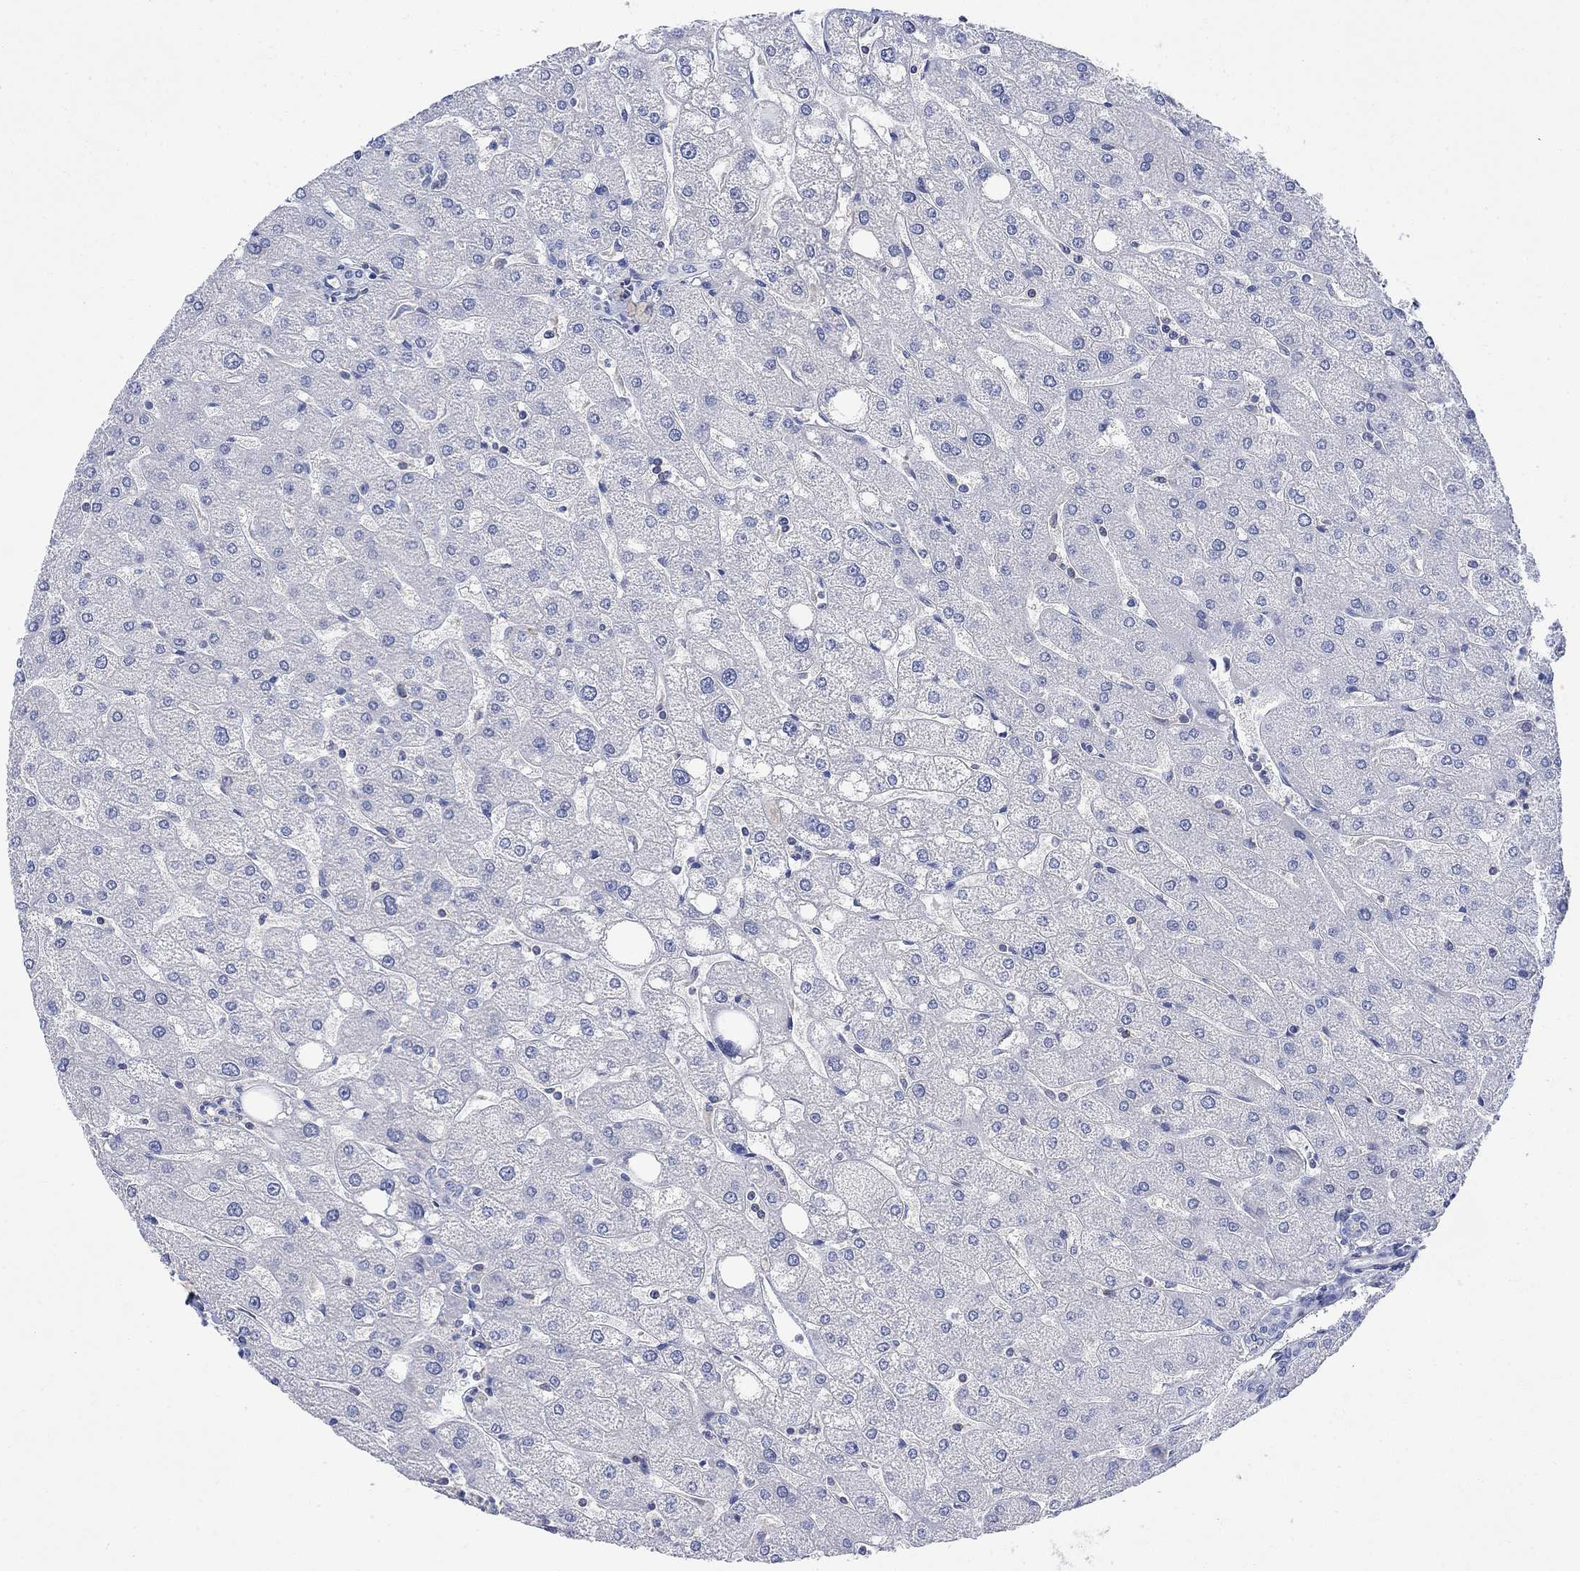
{"staining": {"intensity": "negative", "quantity": "none", "location": "none"}, "tissue": "liver", "cell_type": "Cholangiocytes", "image_type": "normal", "snomed": [{"axis": "morphology", "description": "Normal tissue, NOS"}, {"axis": "topography", "description": "Liver"}], "caption": "An image of liver stained for a protein exhibits no brown staining in cholangiocytes.", "gene": "ARSK", "patient": {"sex": "male", "age": 67}}